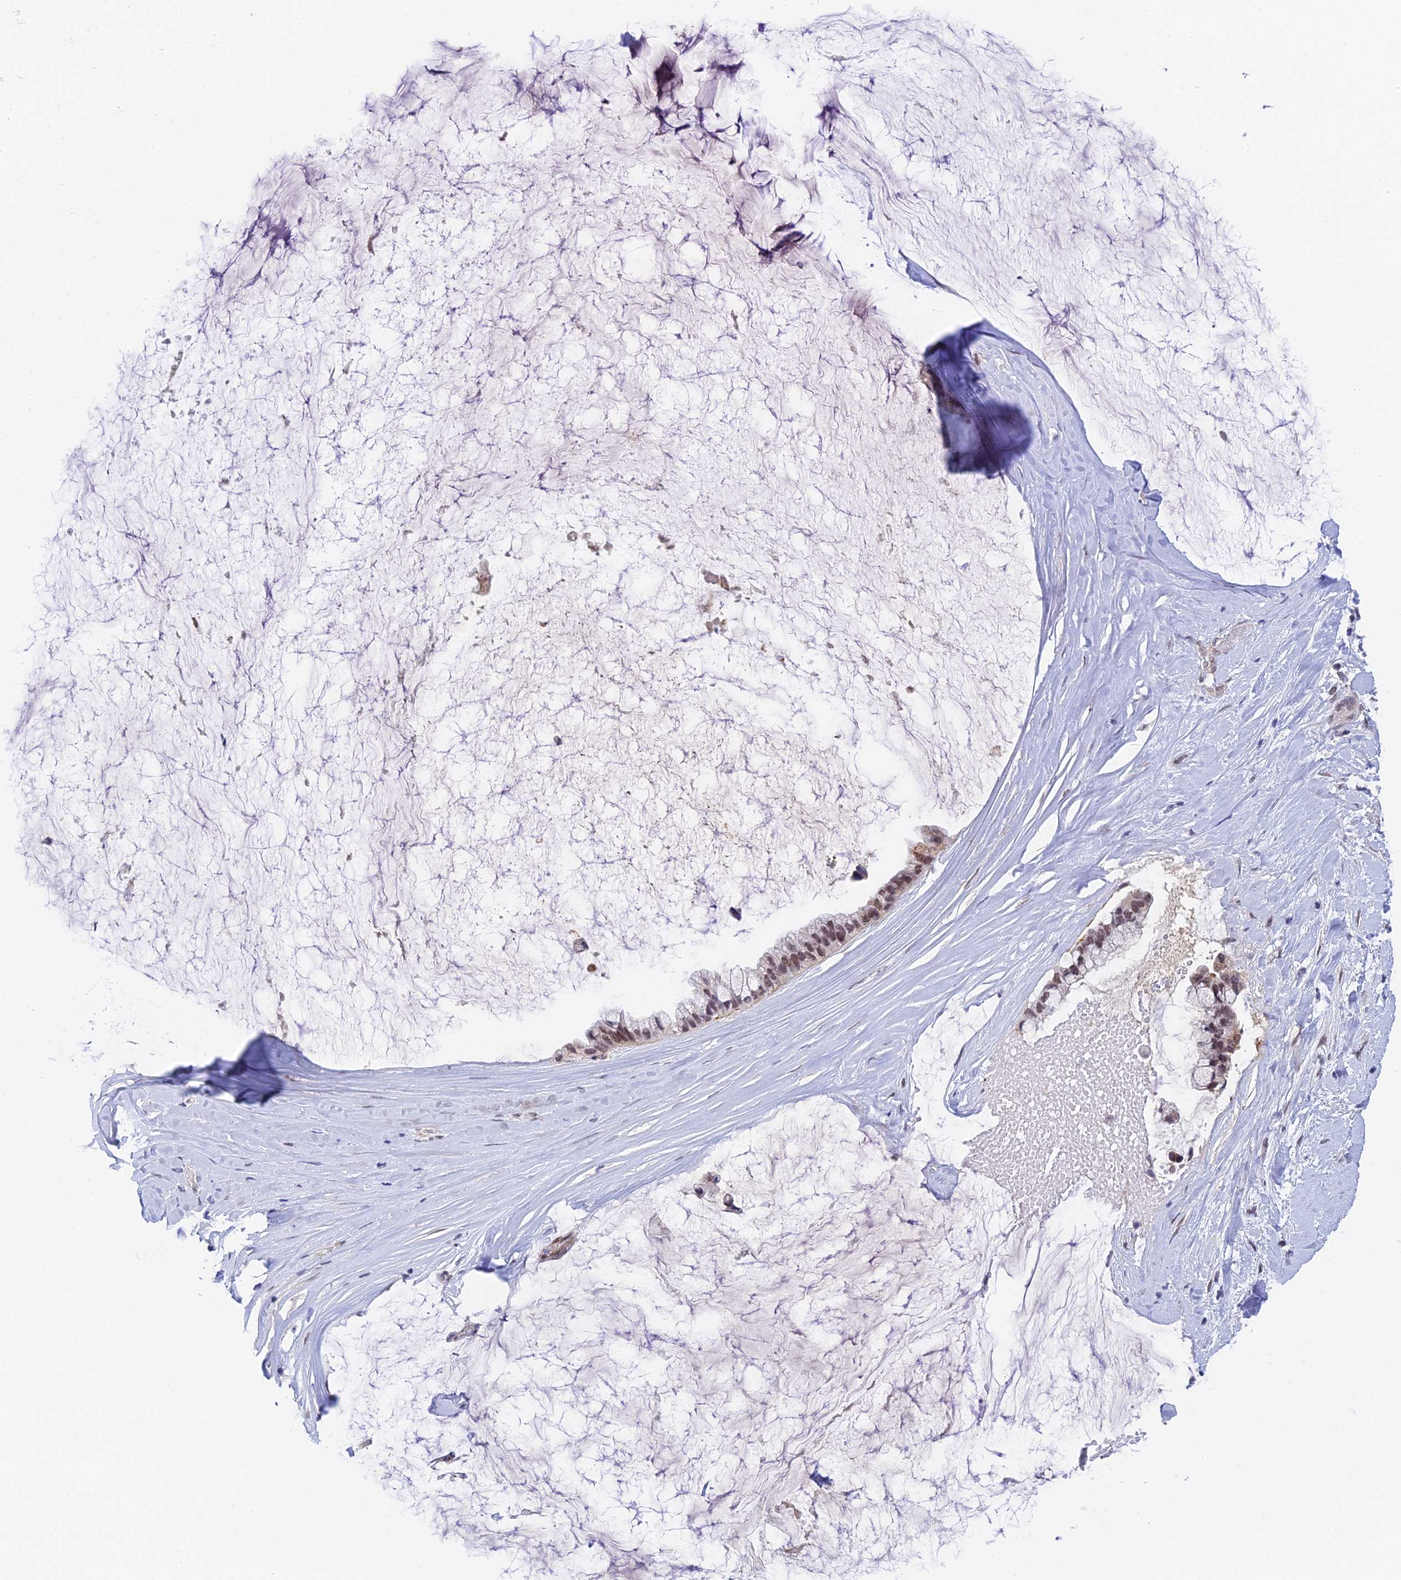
{"staining": {"intensity": "weak", "quantity": "25%-75%", "location": "cytoplasmic/membranous,nuclear"}, "tissue": "ovarian cancer", "cell_type": "Tumor cells", "image_type": "cancer", "snomed": [{"axis": "morphology", "description": "Cystadenocarcinoma, mucinous, NOS"}, {"axis": "topography", "description": "Ovary"}], "caption": "Immunohistochemical staining of ovarian cancer displays low levels of weak cytoplasmic/membranous and nuclear expression in approximately 25%-75% of tumor cells.", "gene": "NSMCE1", "patient": {"sex": "female", "age": 39}}